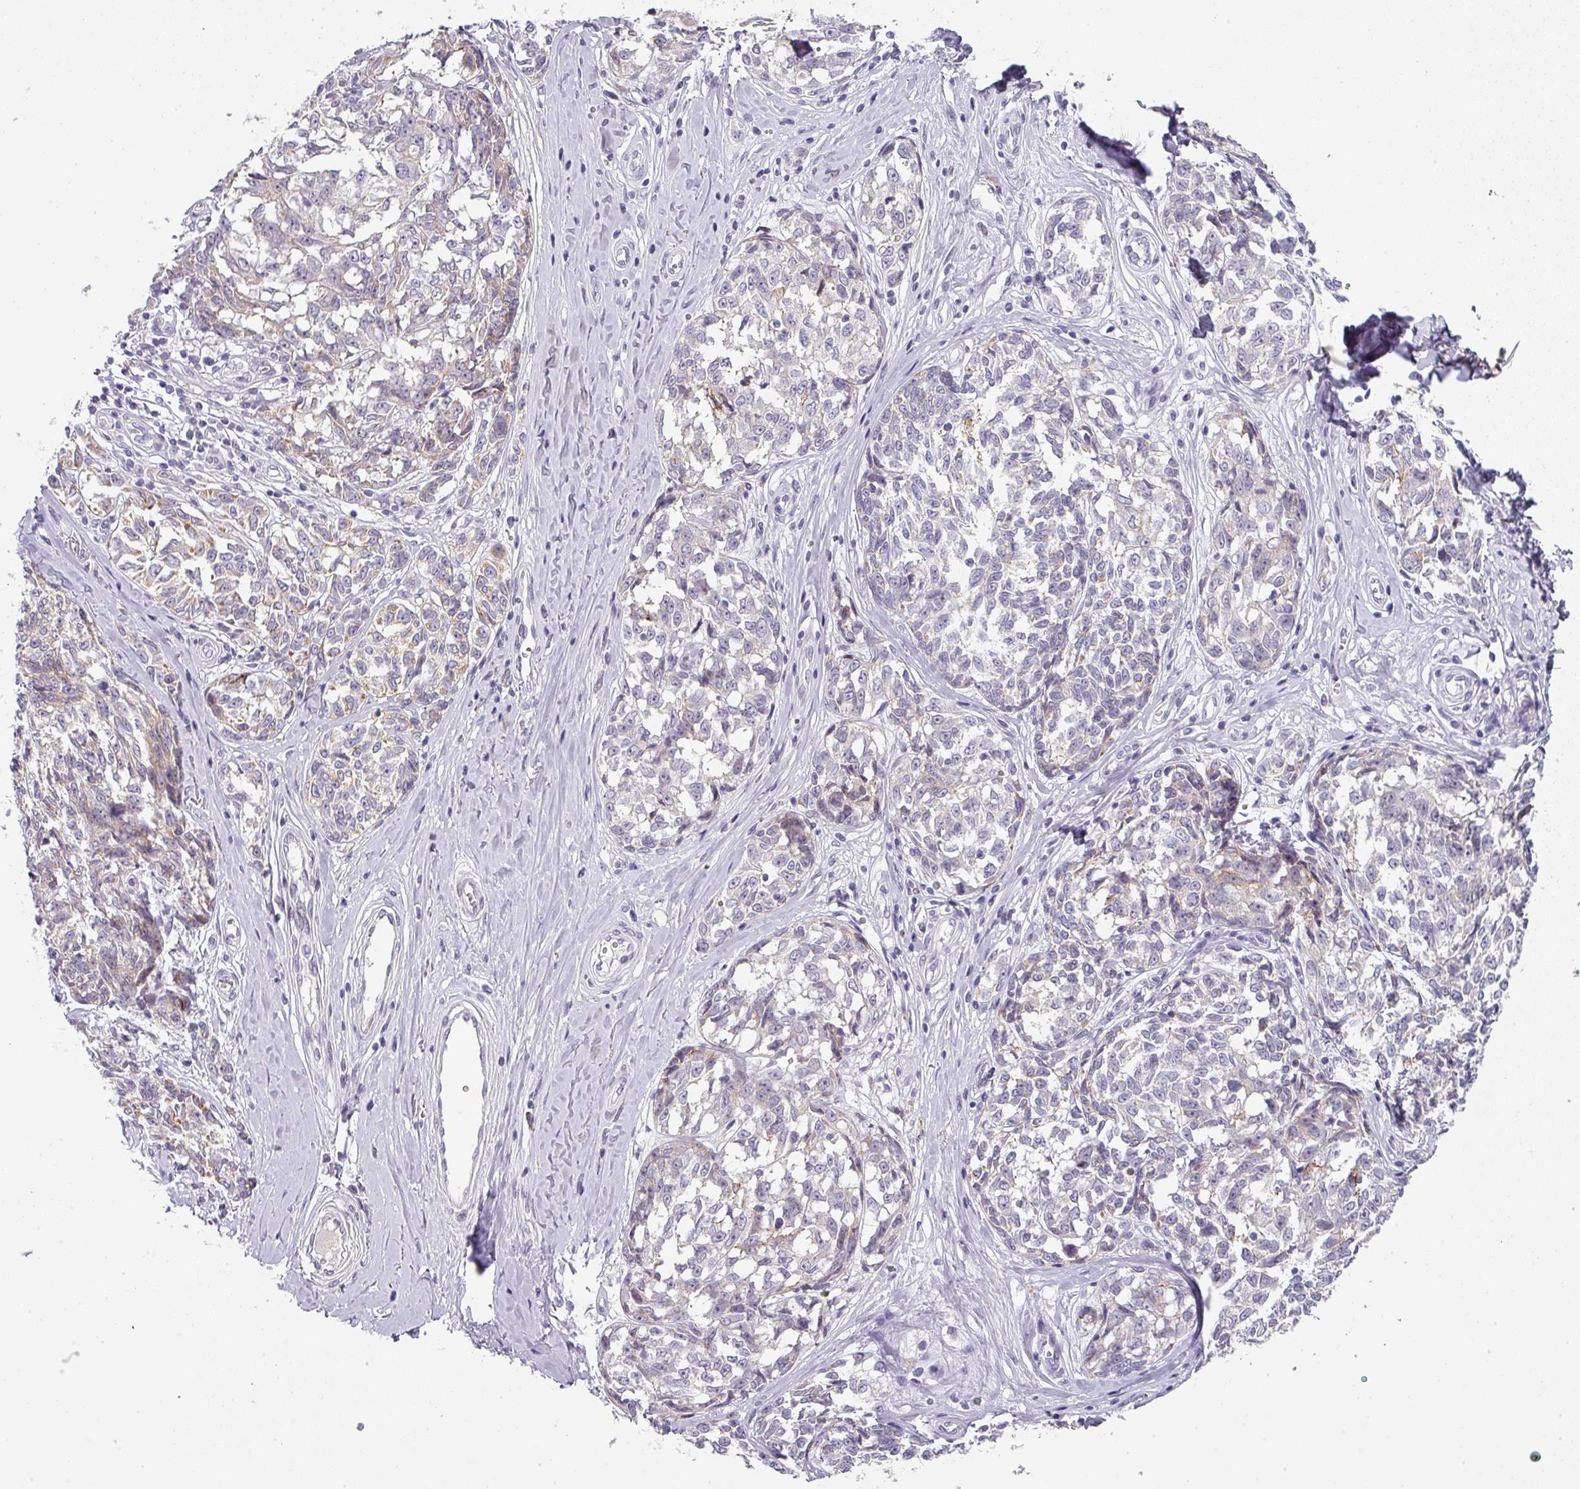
{"staining": {"intensity": "moderate", "quantity": "<25%", "location": "cytoplasmic/membranous"}, "tissue": "melanoma", "cell_type": "Tumor cells", "image_type": "cancer", "snomed": [{"axis": "morphology", "description": "Normal tissue, NOS"}, {"axis": "morphology", "description": "Malignant melanoma, NOS"}, {"axis": "topography", "description": "Skin"}], "caption": "Malignant melanoma was stained to show a protein in brown. There is low levels of moderate cytoplasmic/membranous expression in approximately <25% of tumor cells. (Stains: DAB in brown, nuclei in blue, Microscopy: brightfield microscopy at high magnification).", "gene": "BTLA", "patient": {"sex": "female", "age": 64}}